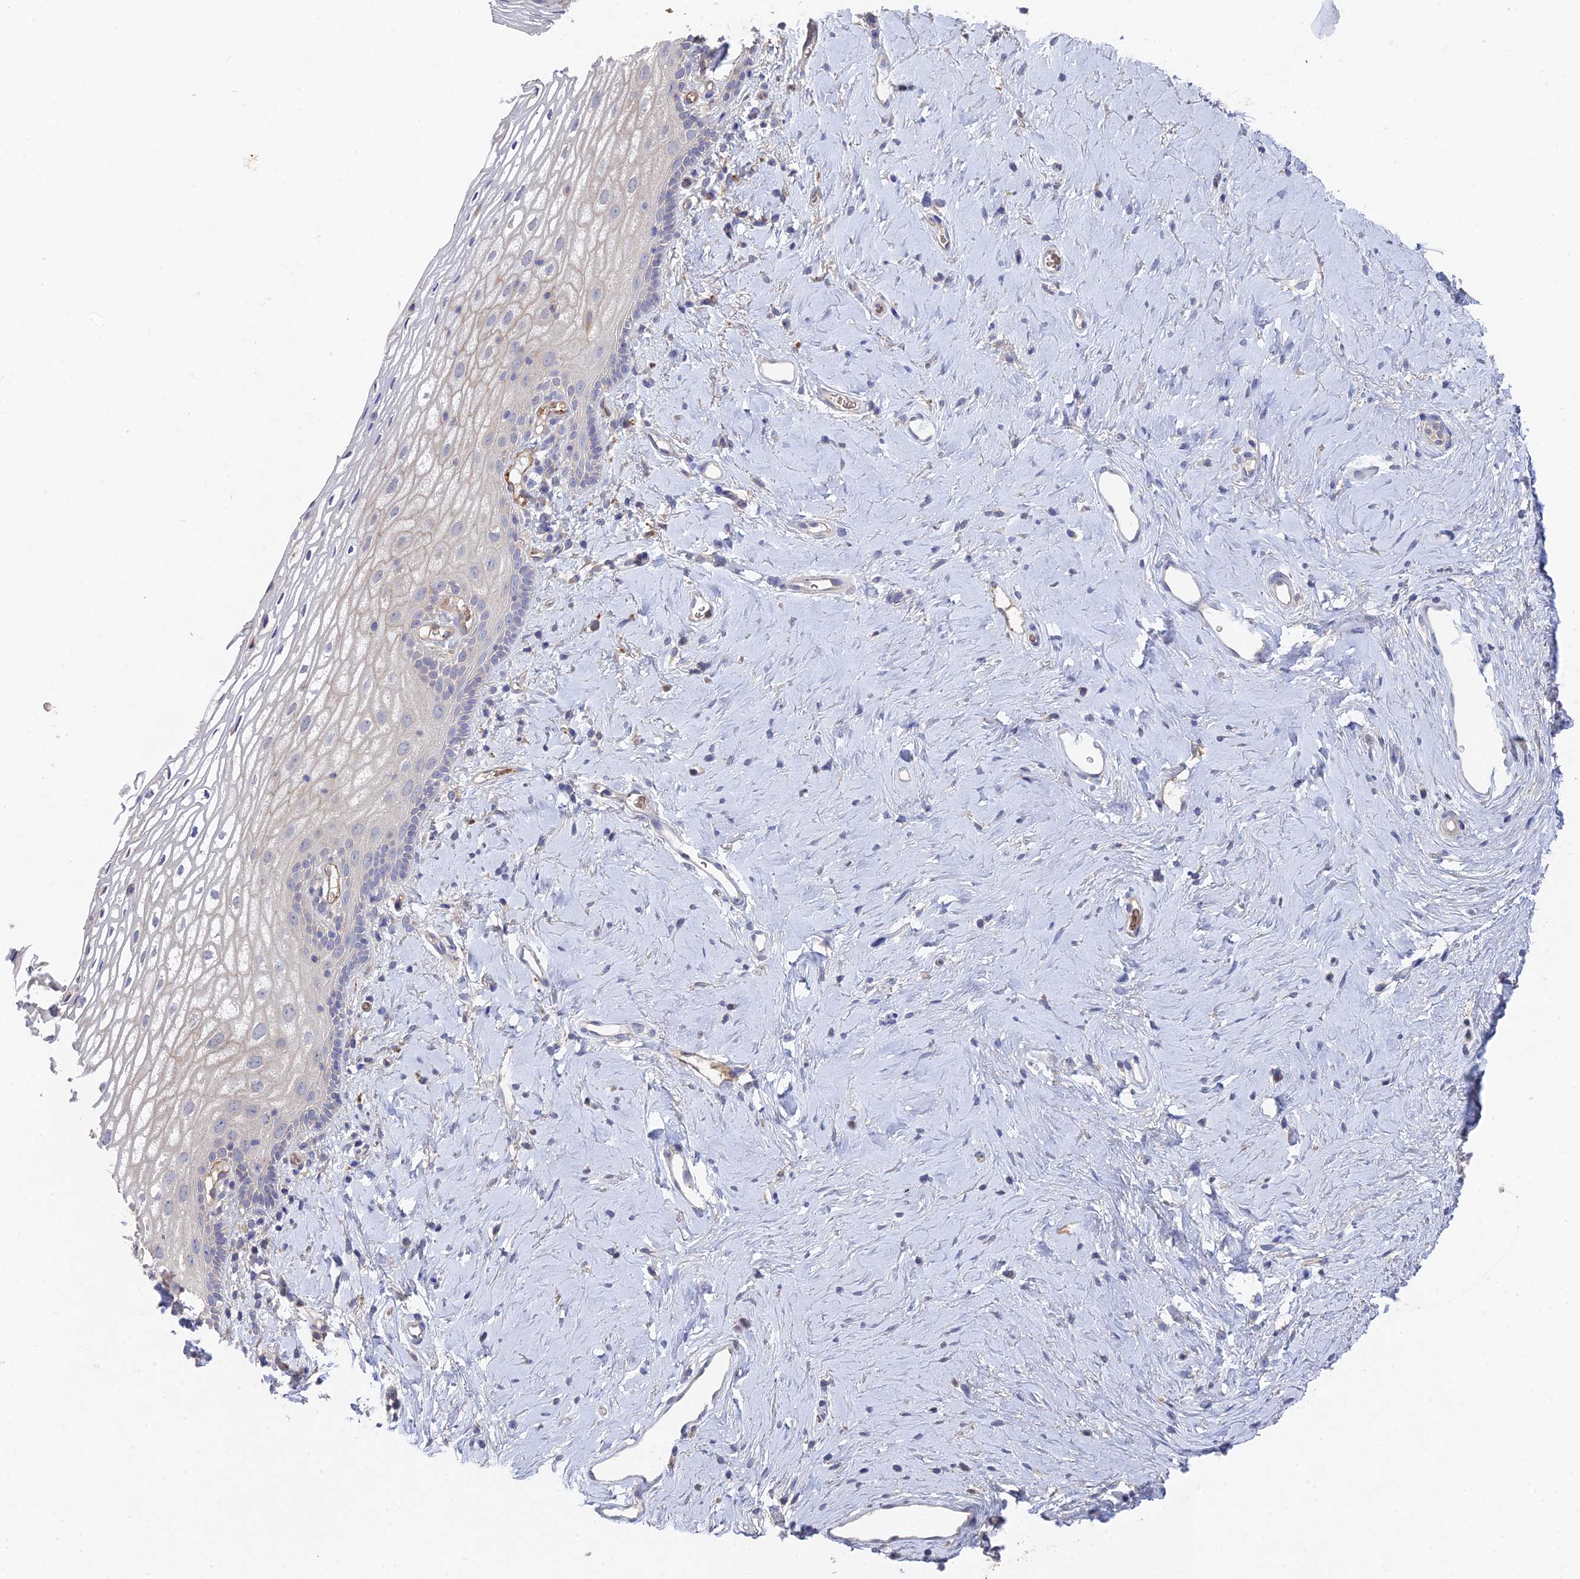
{"staining": {"intensity": "negative", "quantity": "none", "location": "none"}, "tissue": "vagina", "cell_type": "Squamous epithelial cells", "image_type": "normal", "snomed": [{"axis": "morphology", "description": "Normal tissue, NOS"}, {"axis": "morphology", "description": "Adenocarcinoma, NOS"}, {"axis": "topography", "description": "Rectum"}, {"axis": "topography", "description": "Vagina"}], "caption": "This photomicrograph is of normal vagina stained with immunohistochemistry (IHC) to label a protein in brown with the nuclei are counter-stained blue. There is no expression in squamous epithelial cells.", "gene": "ARRDC1", "patient": {"sex": "female", "age": 71}}